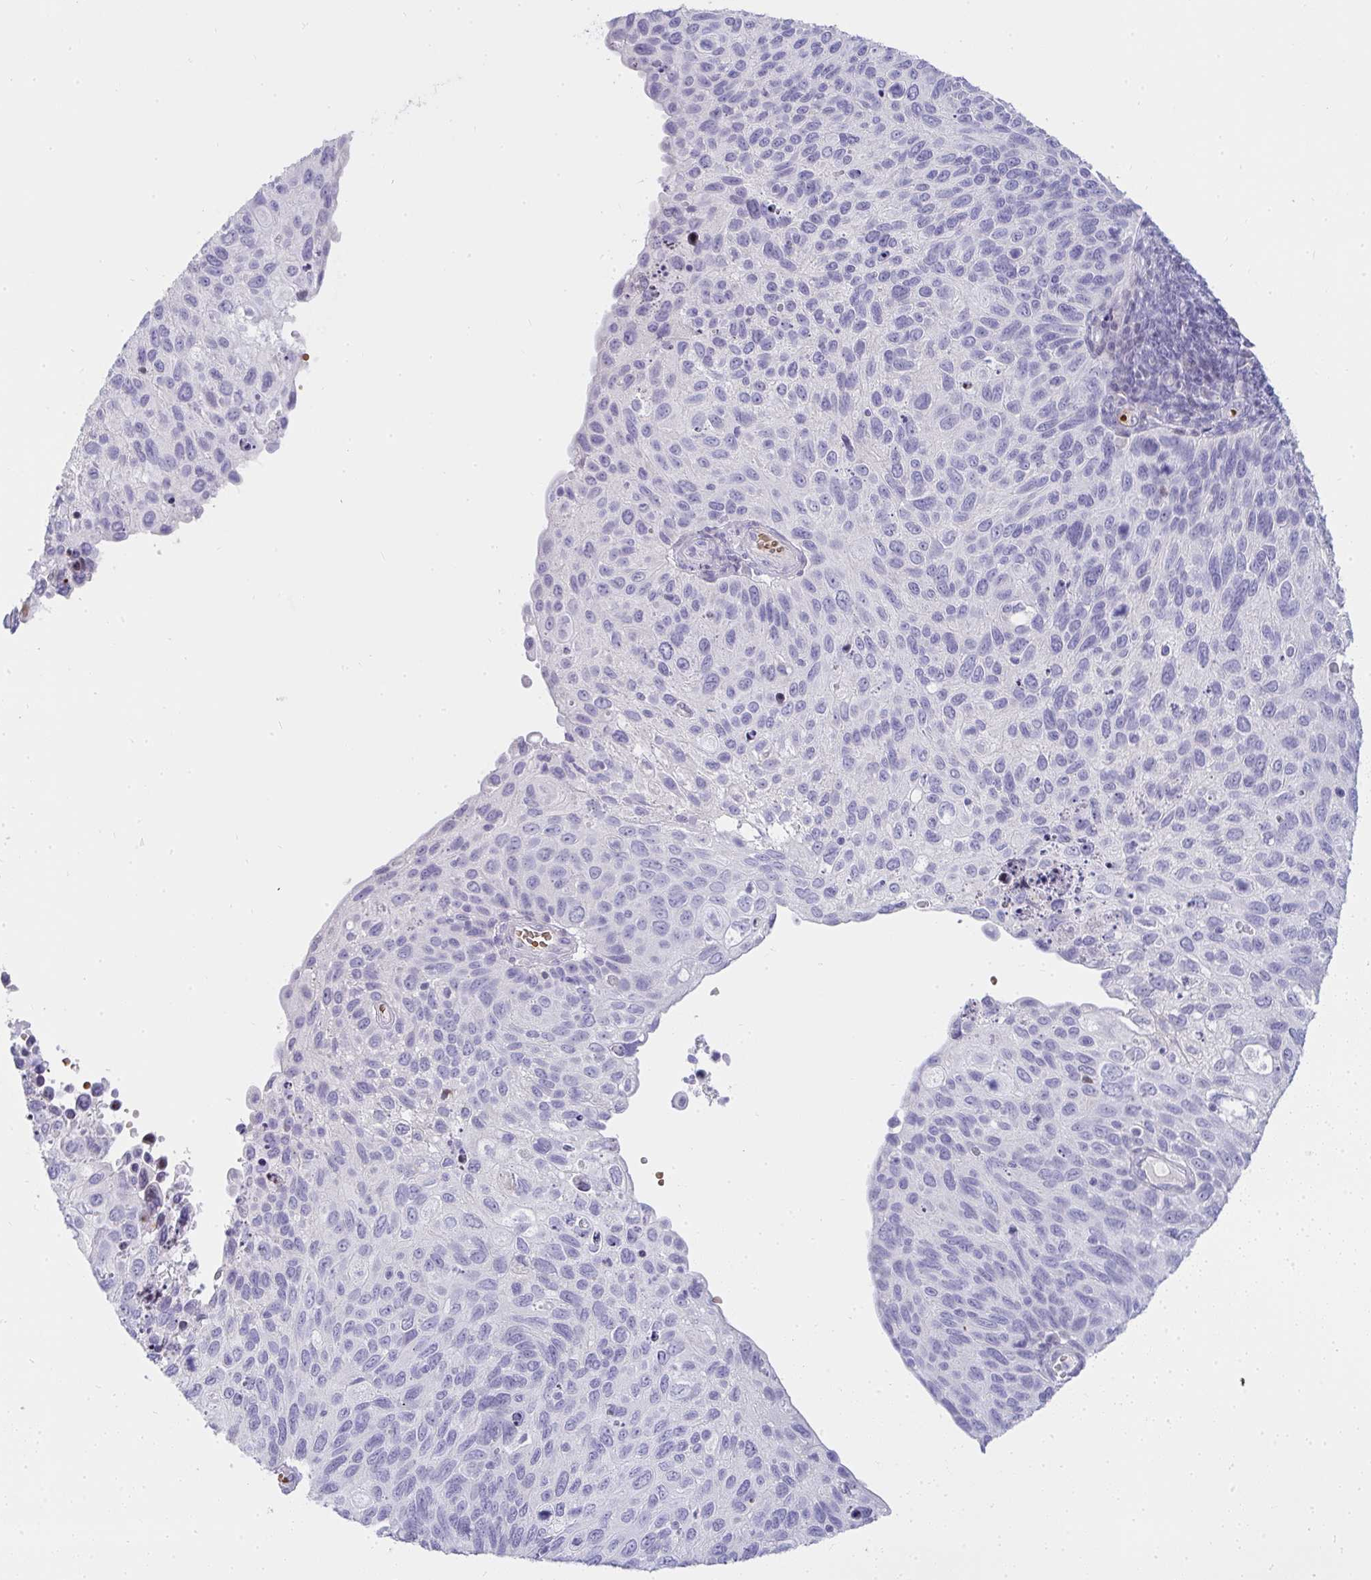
{"staining": {"intensity": "negative", "quantity": "none", "location": "none"}, "tissue": "cervical cancer", "cell_type": "Tumor cells", "image_type": "cancer", "snomed": [{"axis": "morphology", "description": "Squamous cell carcinoma, NOS"}, {"axis": "topography", "description": "Cervix"}], "caption": "A photomicrograph of cervical cancer (squamous cell carcinoma) stained for a protein reveals no brown staining in tumor cells.", "gene": "ZNF182", "patient": {"sex": "female", "age": 70}}